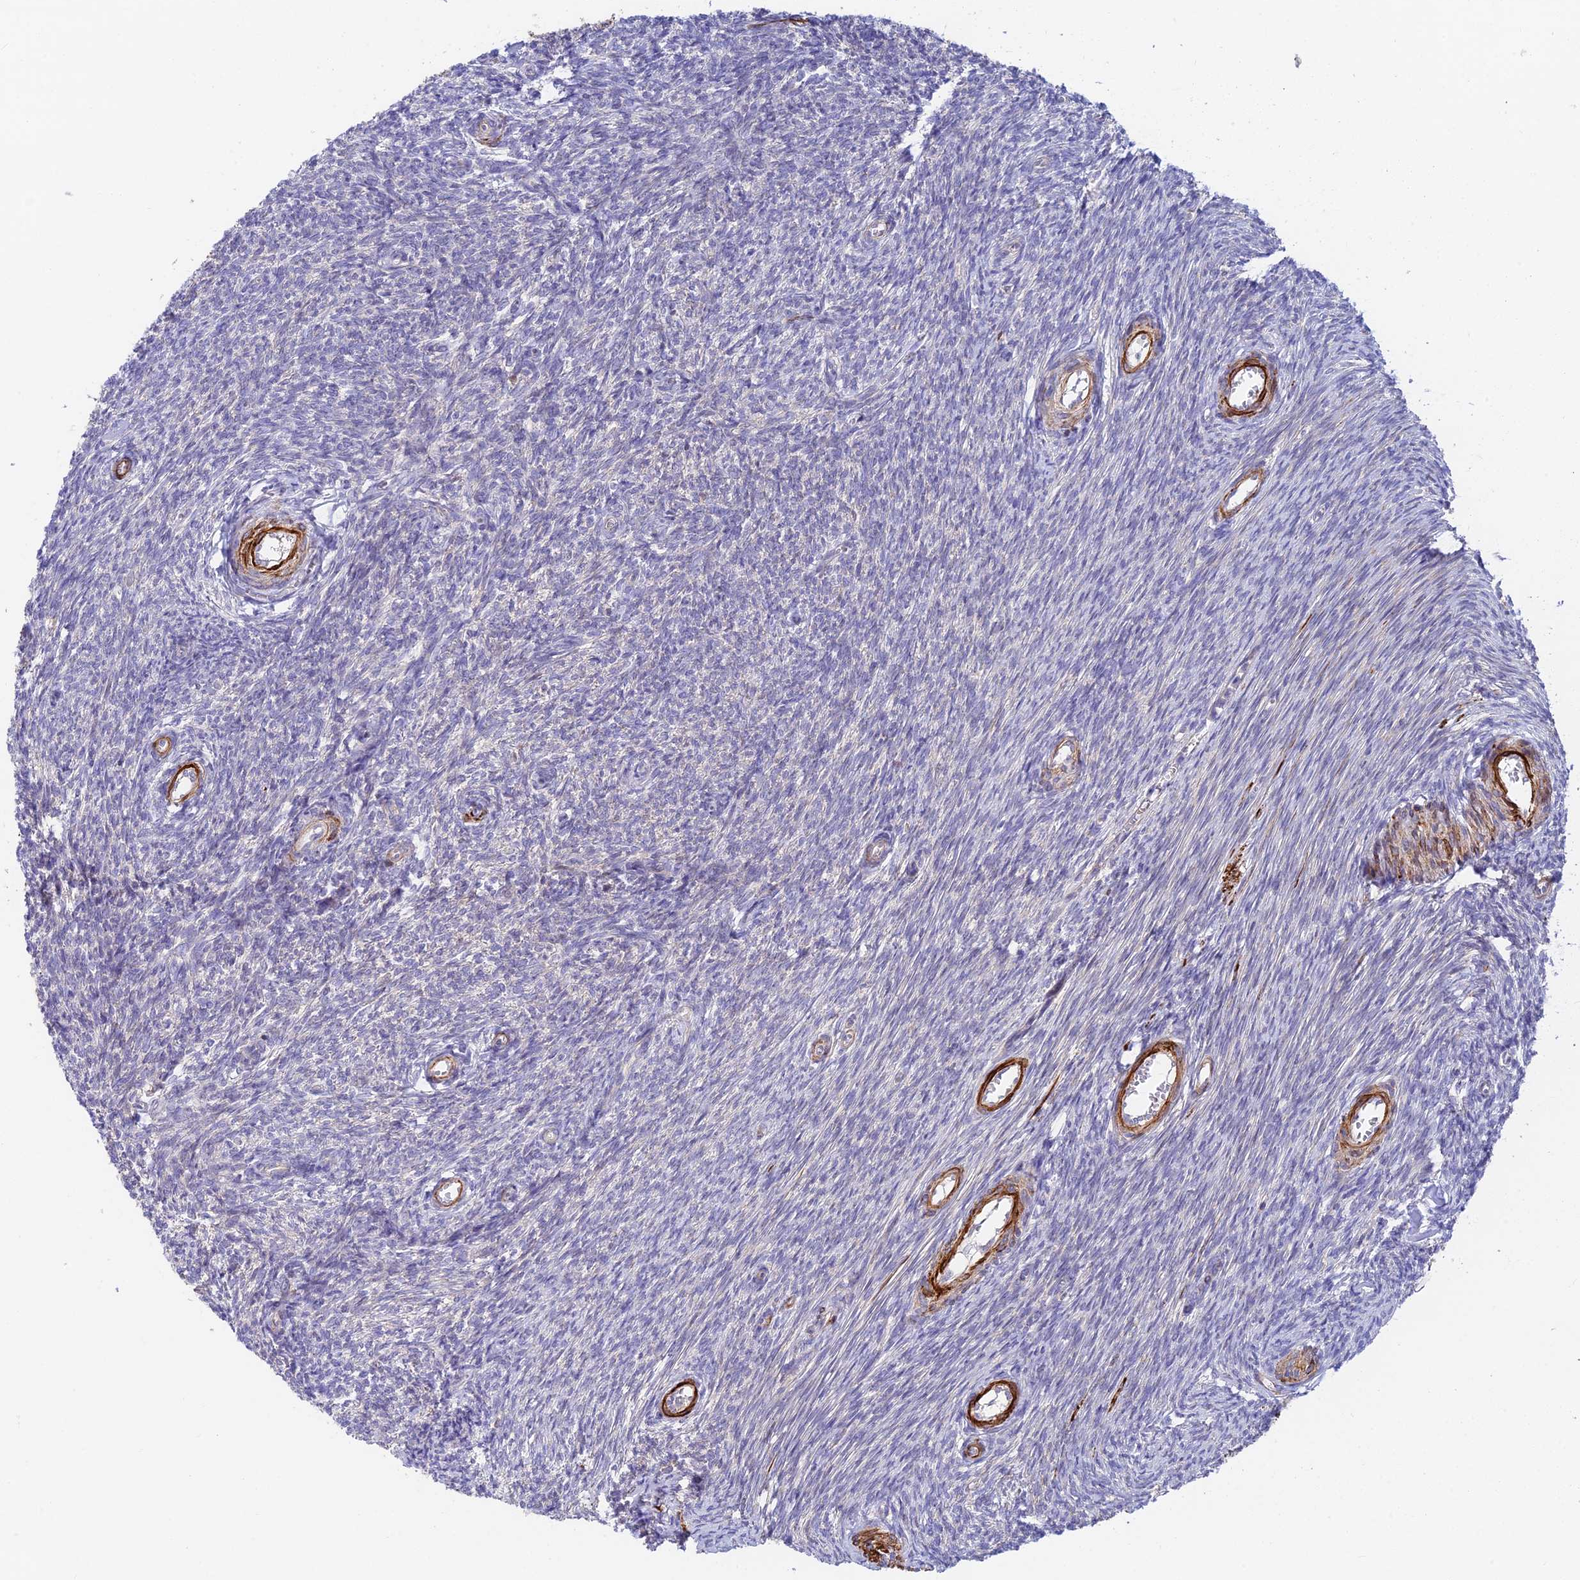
{"staining": {"intensity": "negative", "quantity": "none", "location": "none"}, "tissue": "ovary", "cell_type": "Ovarian stroma cells", "image_type": "normal", "snomed": [{"axis": "morphology", "description": "Normal tissue, NOS"}, {"axis": "topography", "description": "Ovary"}], "caption": "Photomicrograph shows no protein staining in ovarian stroma cells of benign ovary. The staining is performed using DAB brown chromogen with nuclei counter-stained in using hematoxylin.", "gene": "ANKRD50", "patient": {"sex": "female", "age": 44}}